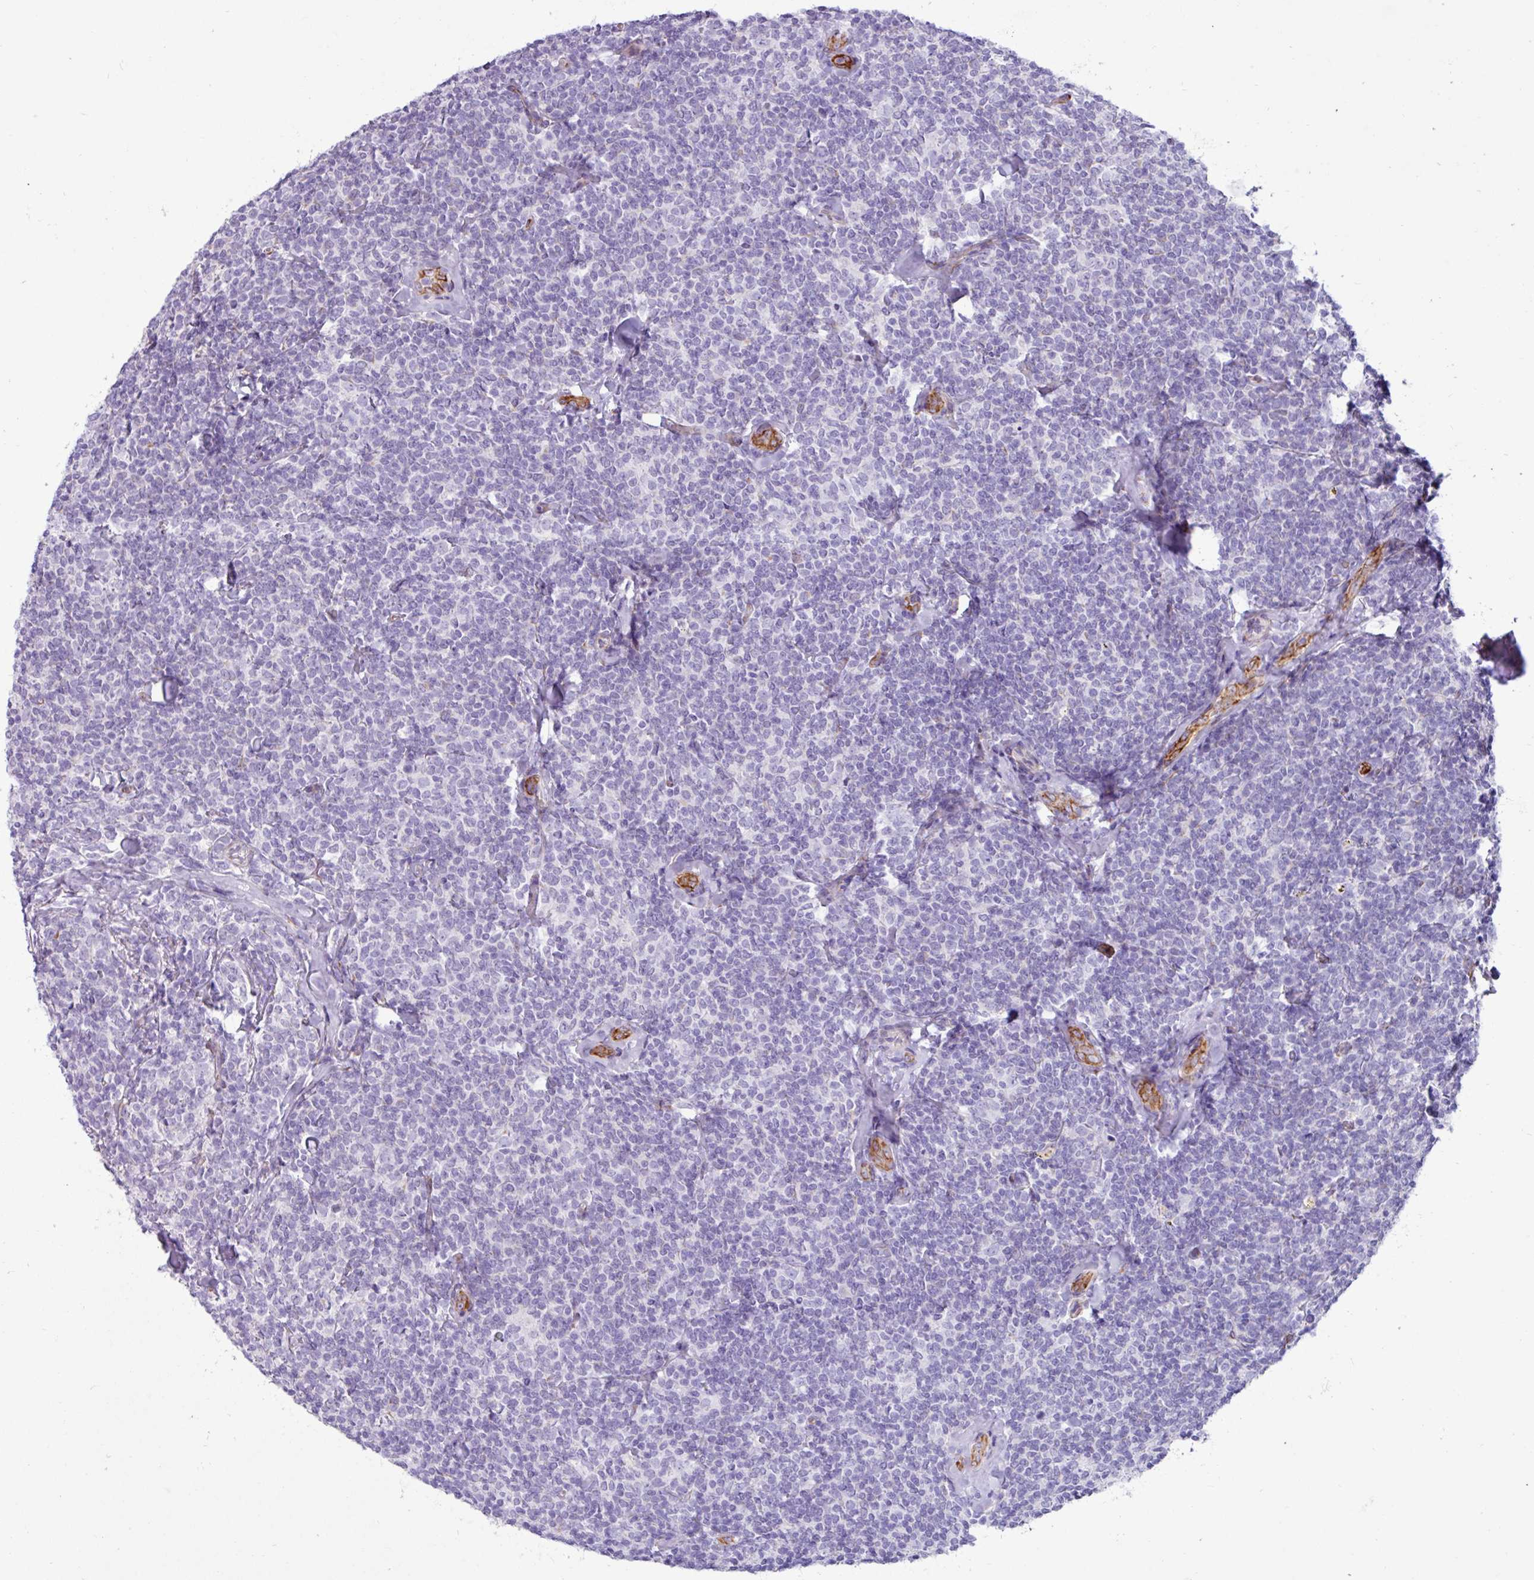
{"staining": {"intensity": "negative", "quantity": "none", "location": "none"}, "tissue": "lymphoma", "cell_type": "Tumor cells", "image_type": "cancer", "snomed": [{"axis": "morphology", "description": "Malignant lymphoma, non-Hodgkin's type, Low grade"}, {"axis": "topography", "description": "Lymph node"}], "caption": "The immunohistochemistry (IHC) histopathology image has no significant positivity in tumor cells of malignant lymphoma, non-Hodgkin's type (low-grade) tissue.", "gene": "PPP1R35", "patient": {"sex": "female", "age": 56}}